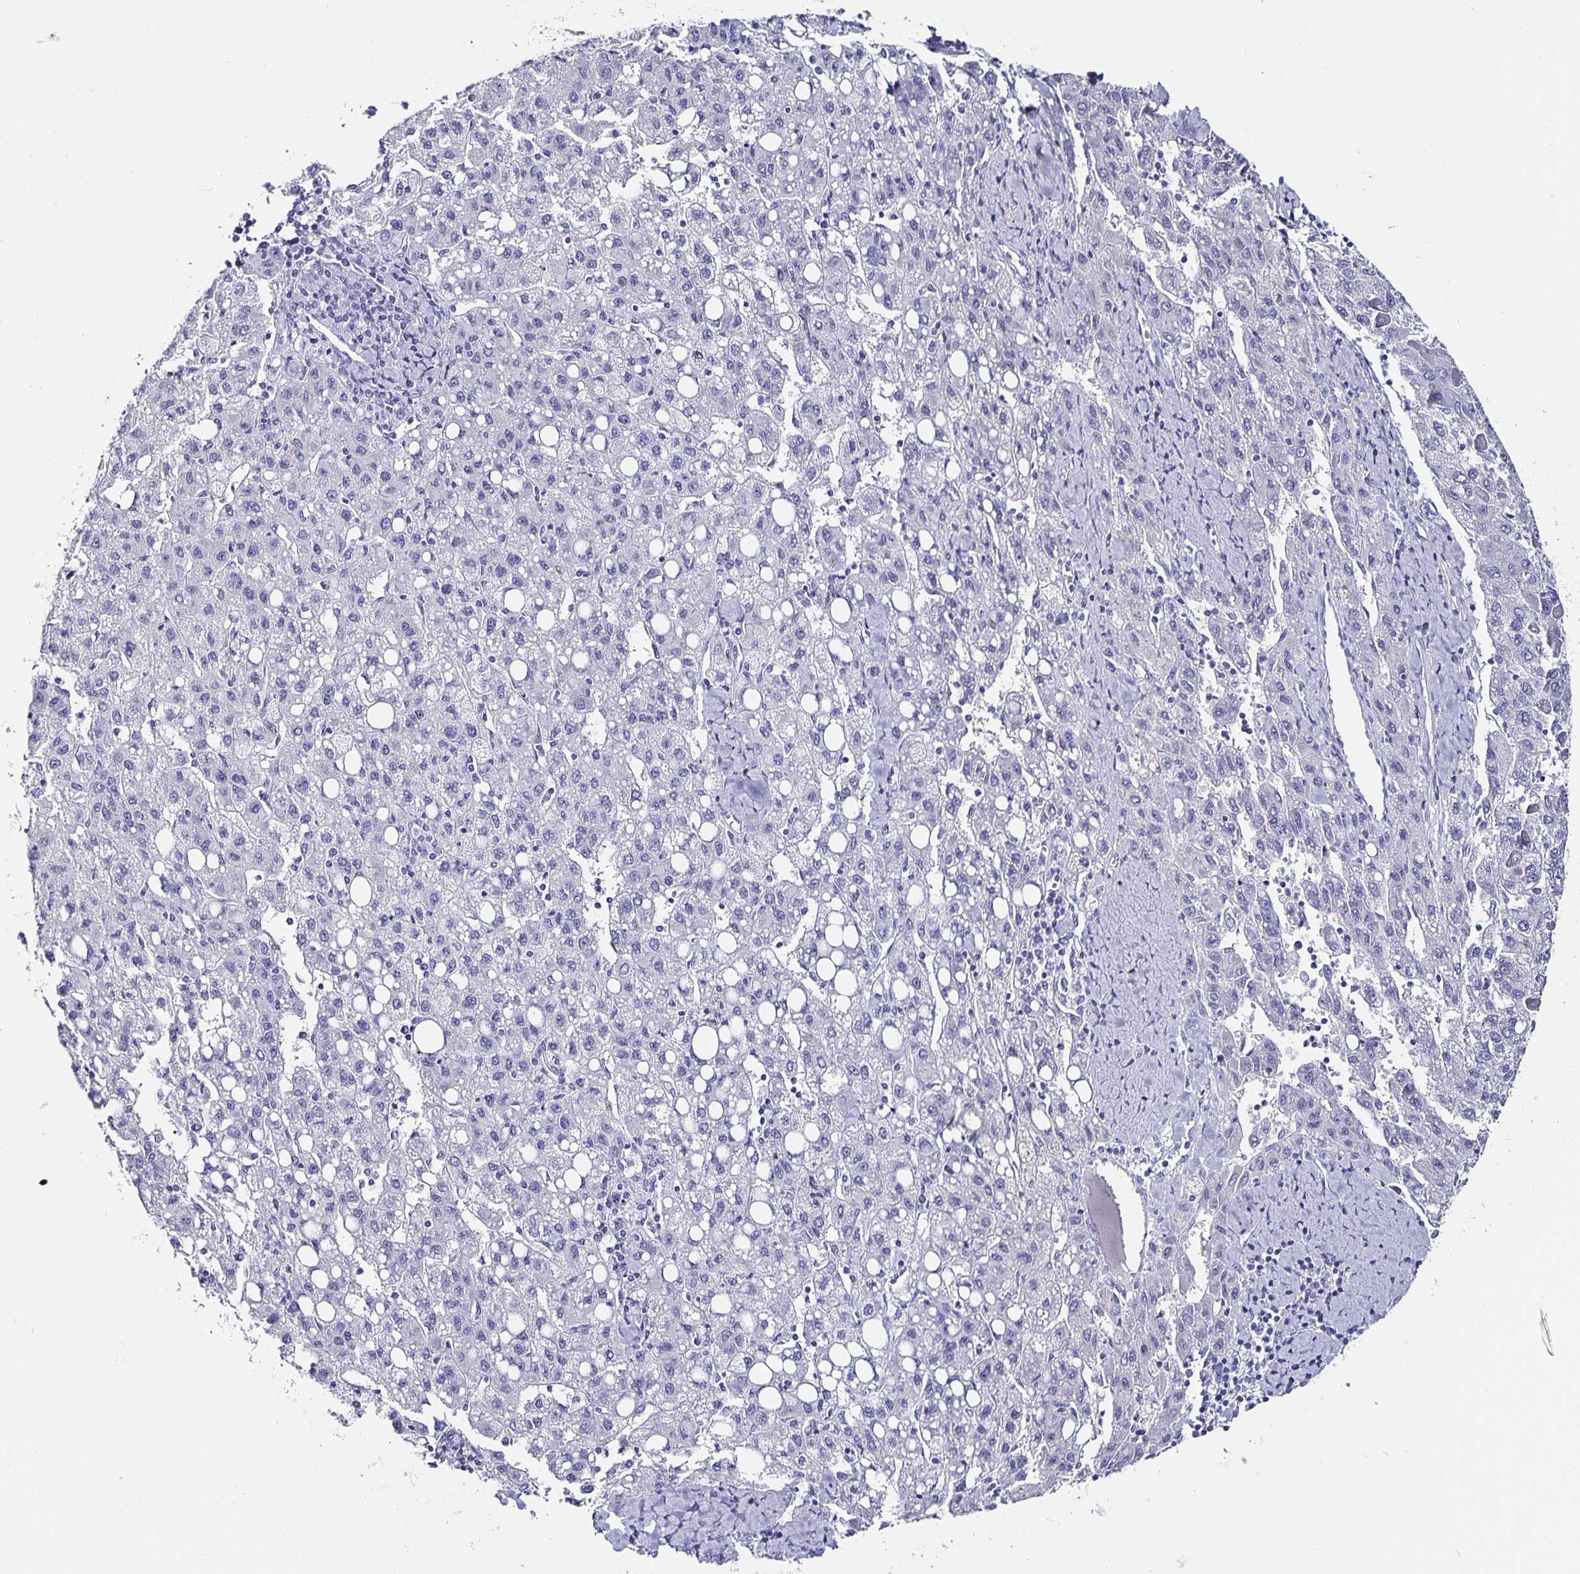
{"staining": {"intensity": "negative", "quantity": "none", "location": "none"}, "tissue": "liver cancer", "cell_type": "Tumor cells", "image_type": "cancer", "snomed": [{"axis": "morphology", "description": "Carcinoma, Hepatocellular, NOS"}, {"axis": "topography", "description": "Liver"}], "caption": "This is a micrograph of immunohistochemistry staining of liver hepatocellular carcinoma, which shows no staining in tumor cells.", "gene": "CHGA", "patient": {"sex": "female", "age": 82}}